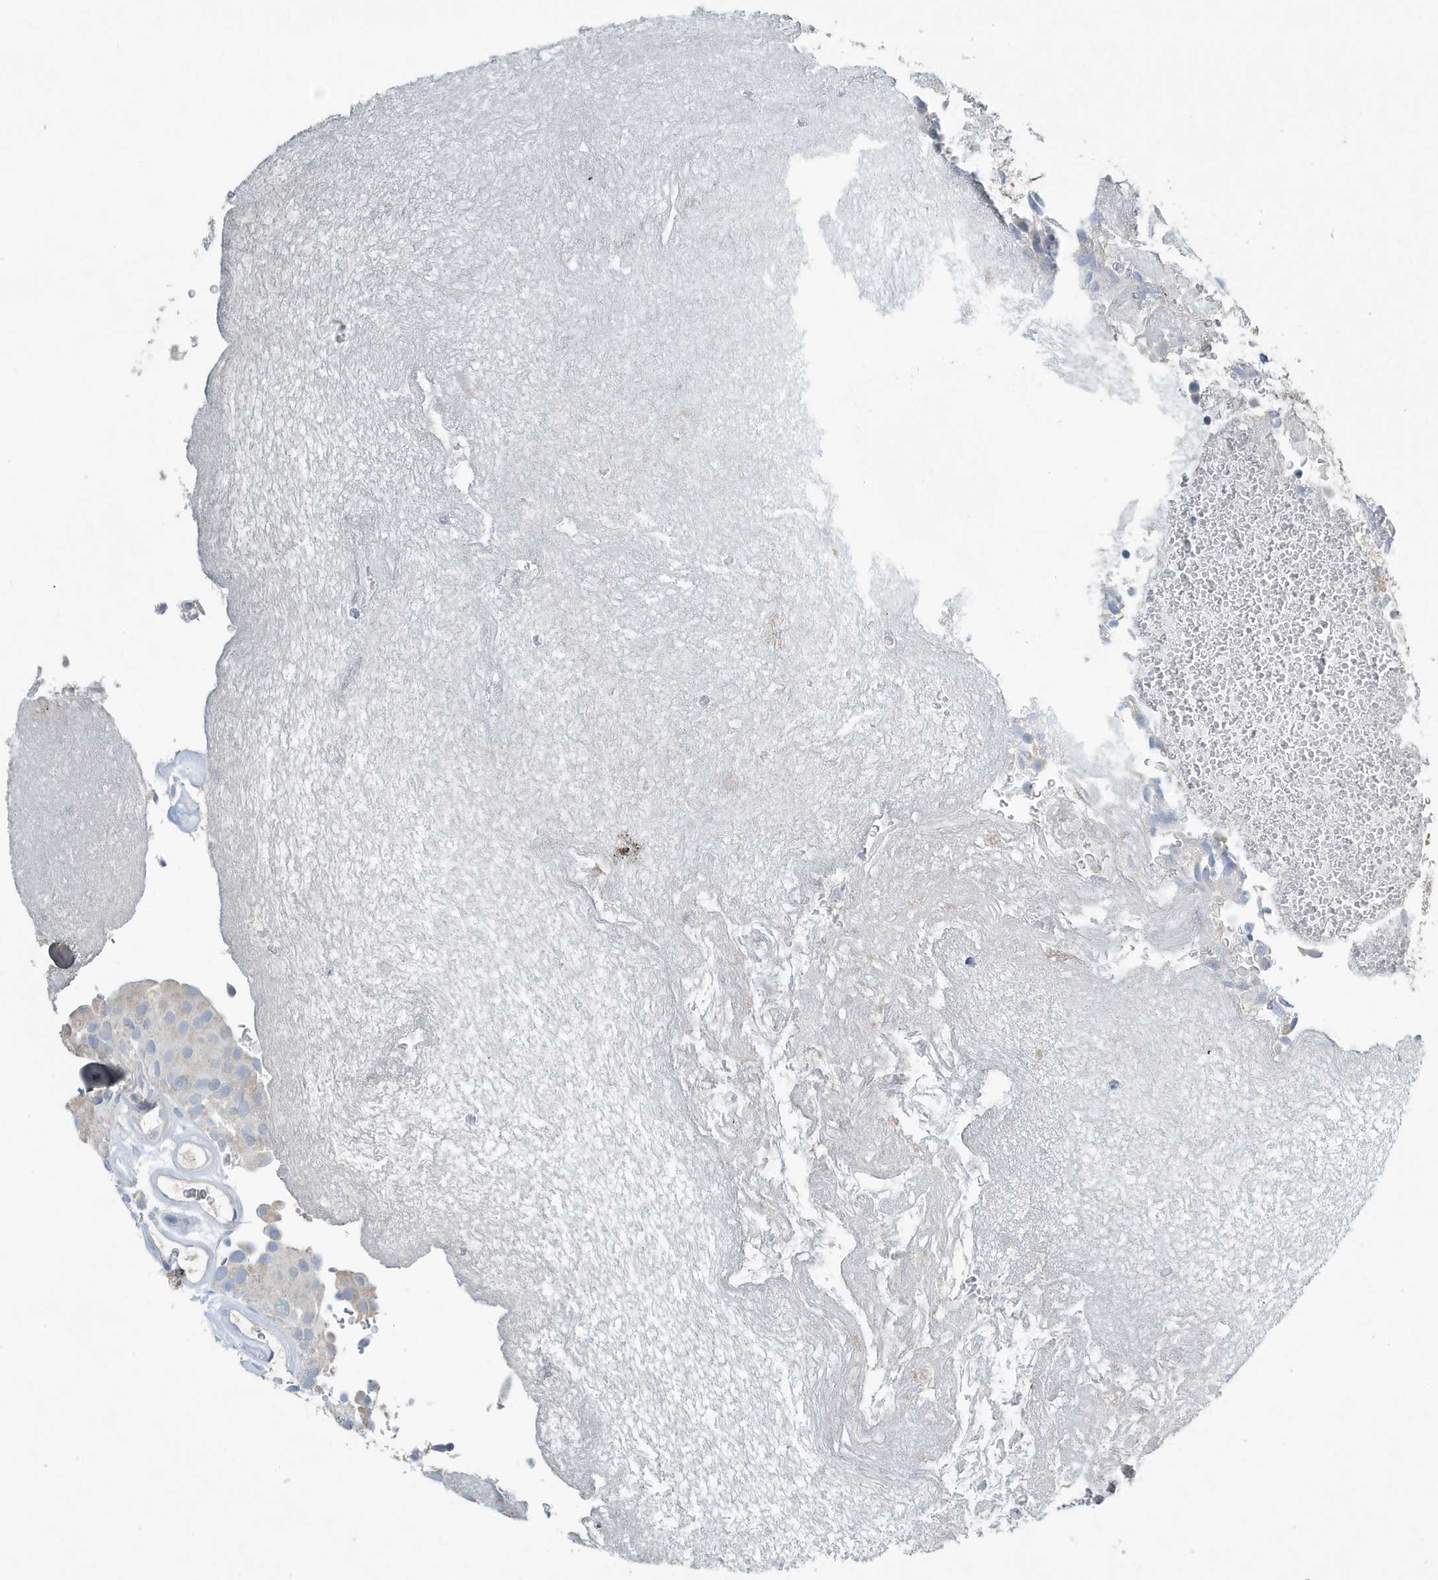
{"staining": {"intensity": "negative", "quantity": "none", "location": "none"}, "tissue": "urothelial cancer", "cell_type": "Tumor cells", "image_type": "cancer", "snomed": [{"axis": "morphology", "description": "Urothelial carcinoma, Low grade"}, {"axis": "topography", "description": "Urinary bladder"}], "caption": "Immunohistochemical staining of human urothelial carcinoma (low-grade) demonstrates no significant positivity in tumor cells. Nuclei are stained in blue.", "gene": "UGT2B4", "patient": {"sex": "male", "age": 78}}